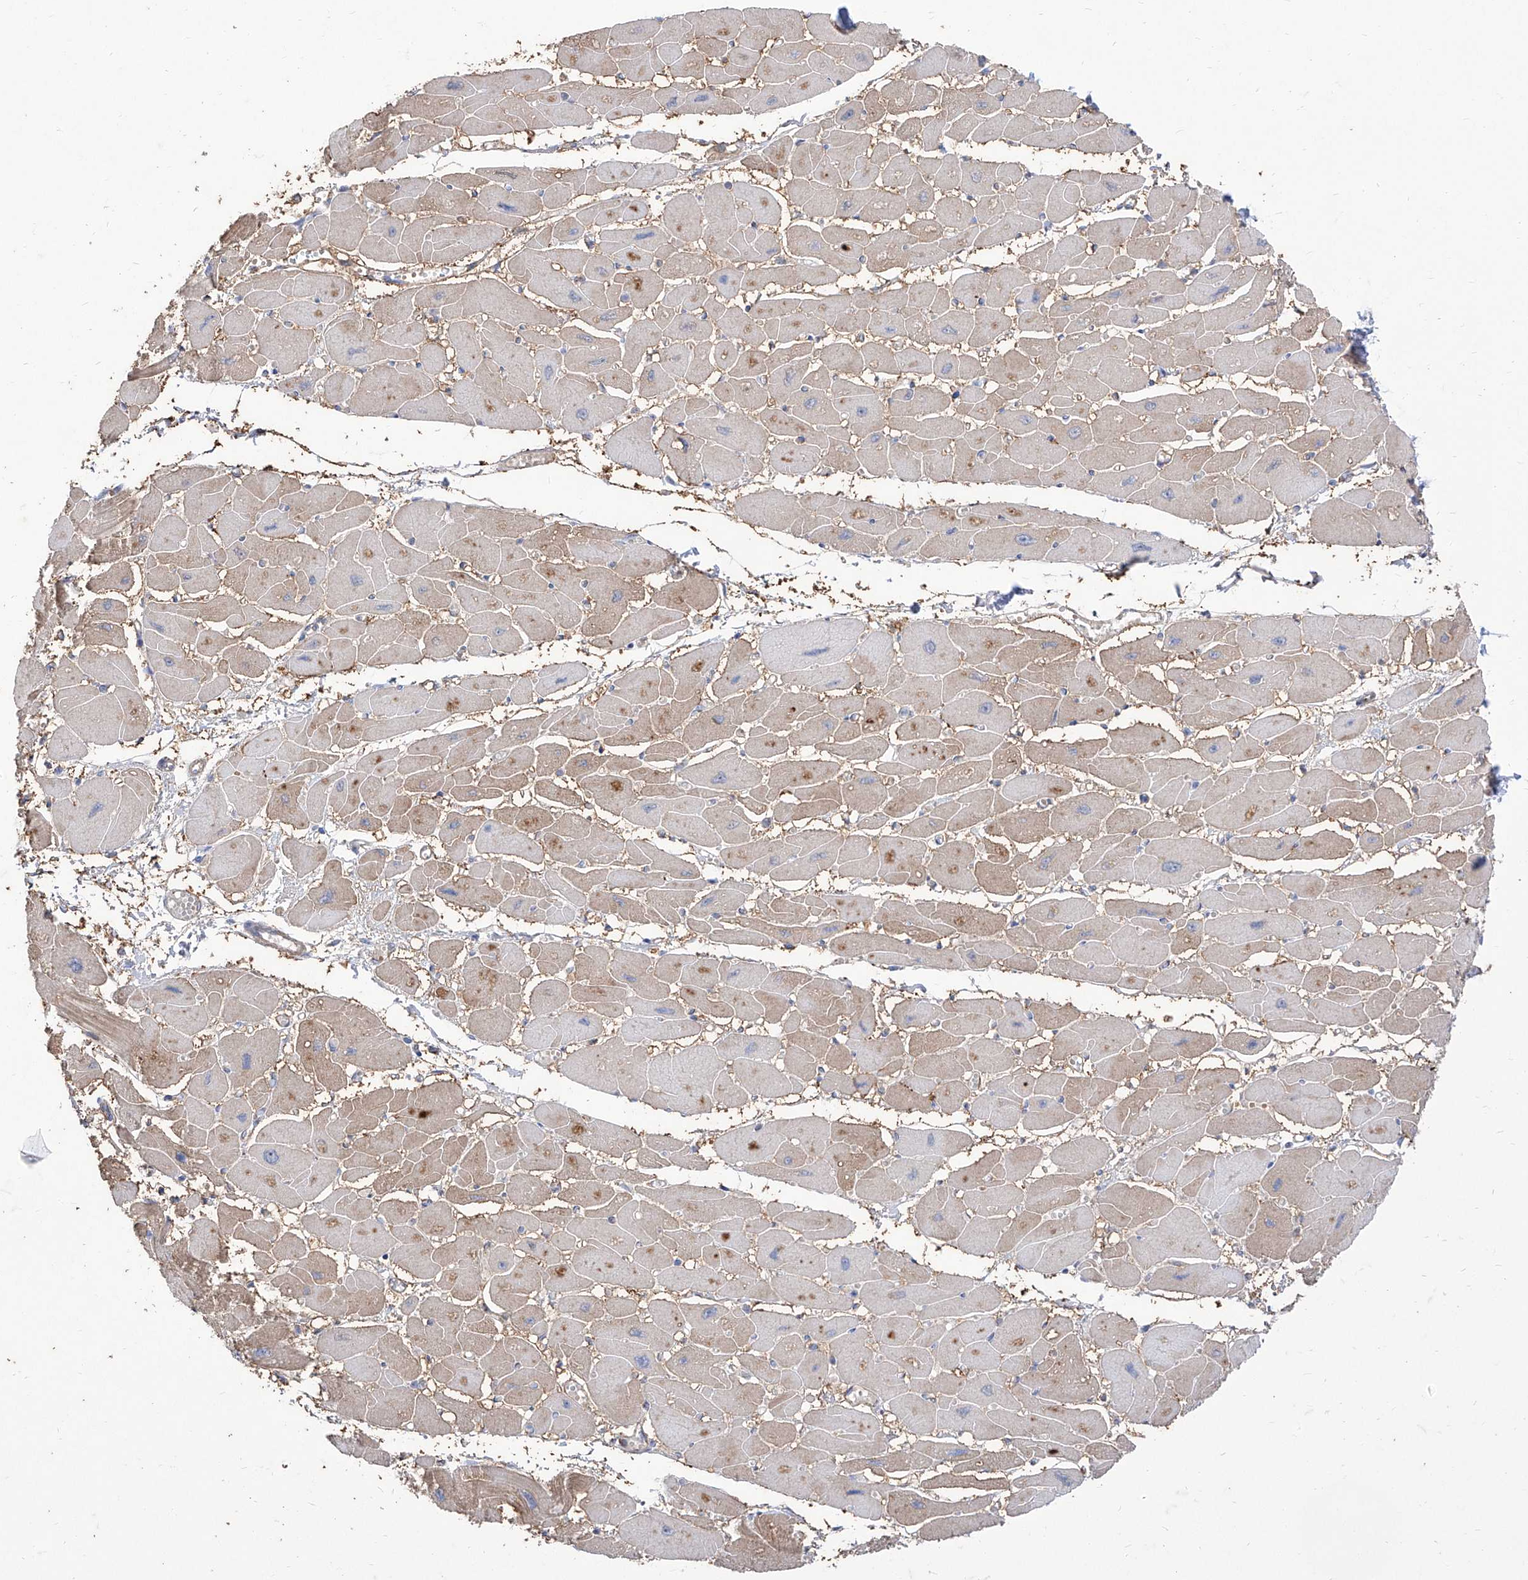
{"staining": {"intensity": "moderate", "quantity": ">75%", "location": "cytoplasmic/membranous"}, "tissue": "heart muscle", "cell_type": "Cardiomyocytes", "image_type": "normal", "snomed": [{"axis": "morphology", "description": "Normal tissue, NOS"}, {"axis": "topography", "description": "Heart"}], "caption": "IHC photomicrograph of normal heart muscle stained for a protein (brown), which exhibits medium levels of moderate cytoplasmic/membranous positivity in approximately >75% of cardiomyocytes.", "gene": "C1orf74", "patient": {"sex": "female", "age": 54}}